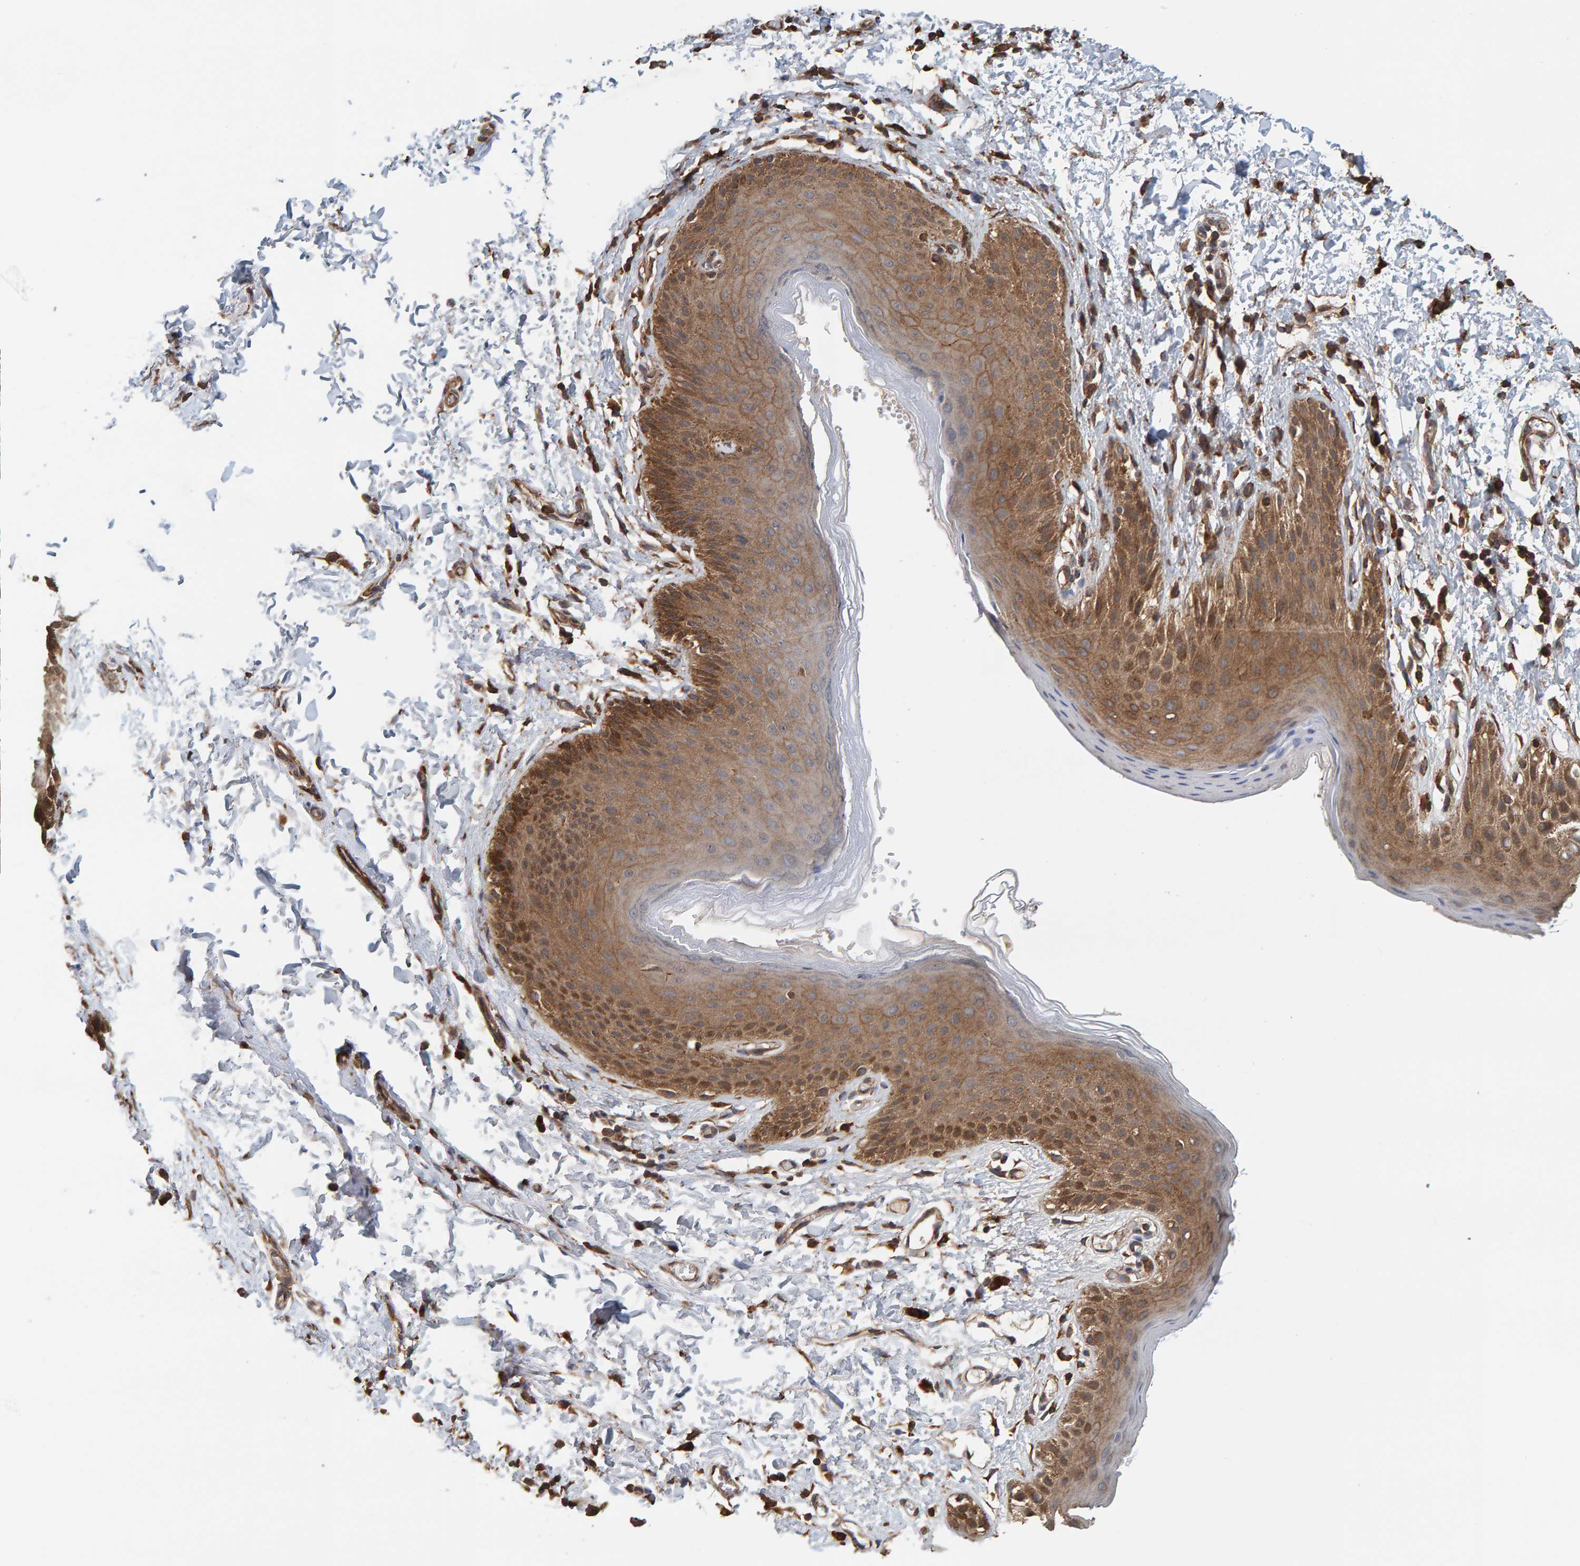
{"staining": {"intensity": "moderate", "quantity": ">75%", "location": "cytoplasmic/membranous"}, "tissue": "skin", "cell_type": "Epidermal cells", "image_type": "normal", "snomed": [{"axis": "morphology", "description": "Normal tissue, NOS"}, {"axis": "topography", "description": "Anal"}, {"axis": "topography", "description": "Peripheral nerve tissue"}], "caption": "A medium amount of moderate cytoplasmic/membranous expression is identified in approximately >75% of epidermal cells in normal skin.", "gene": "PLA2G3", "patient": {"sex": "male", "age": 44}}